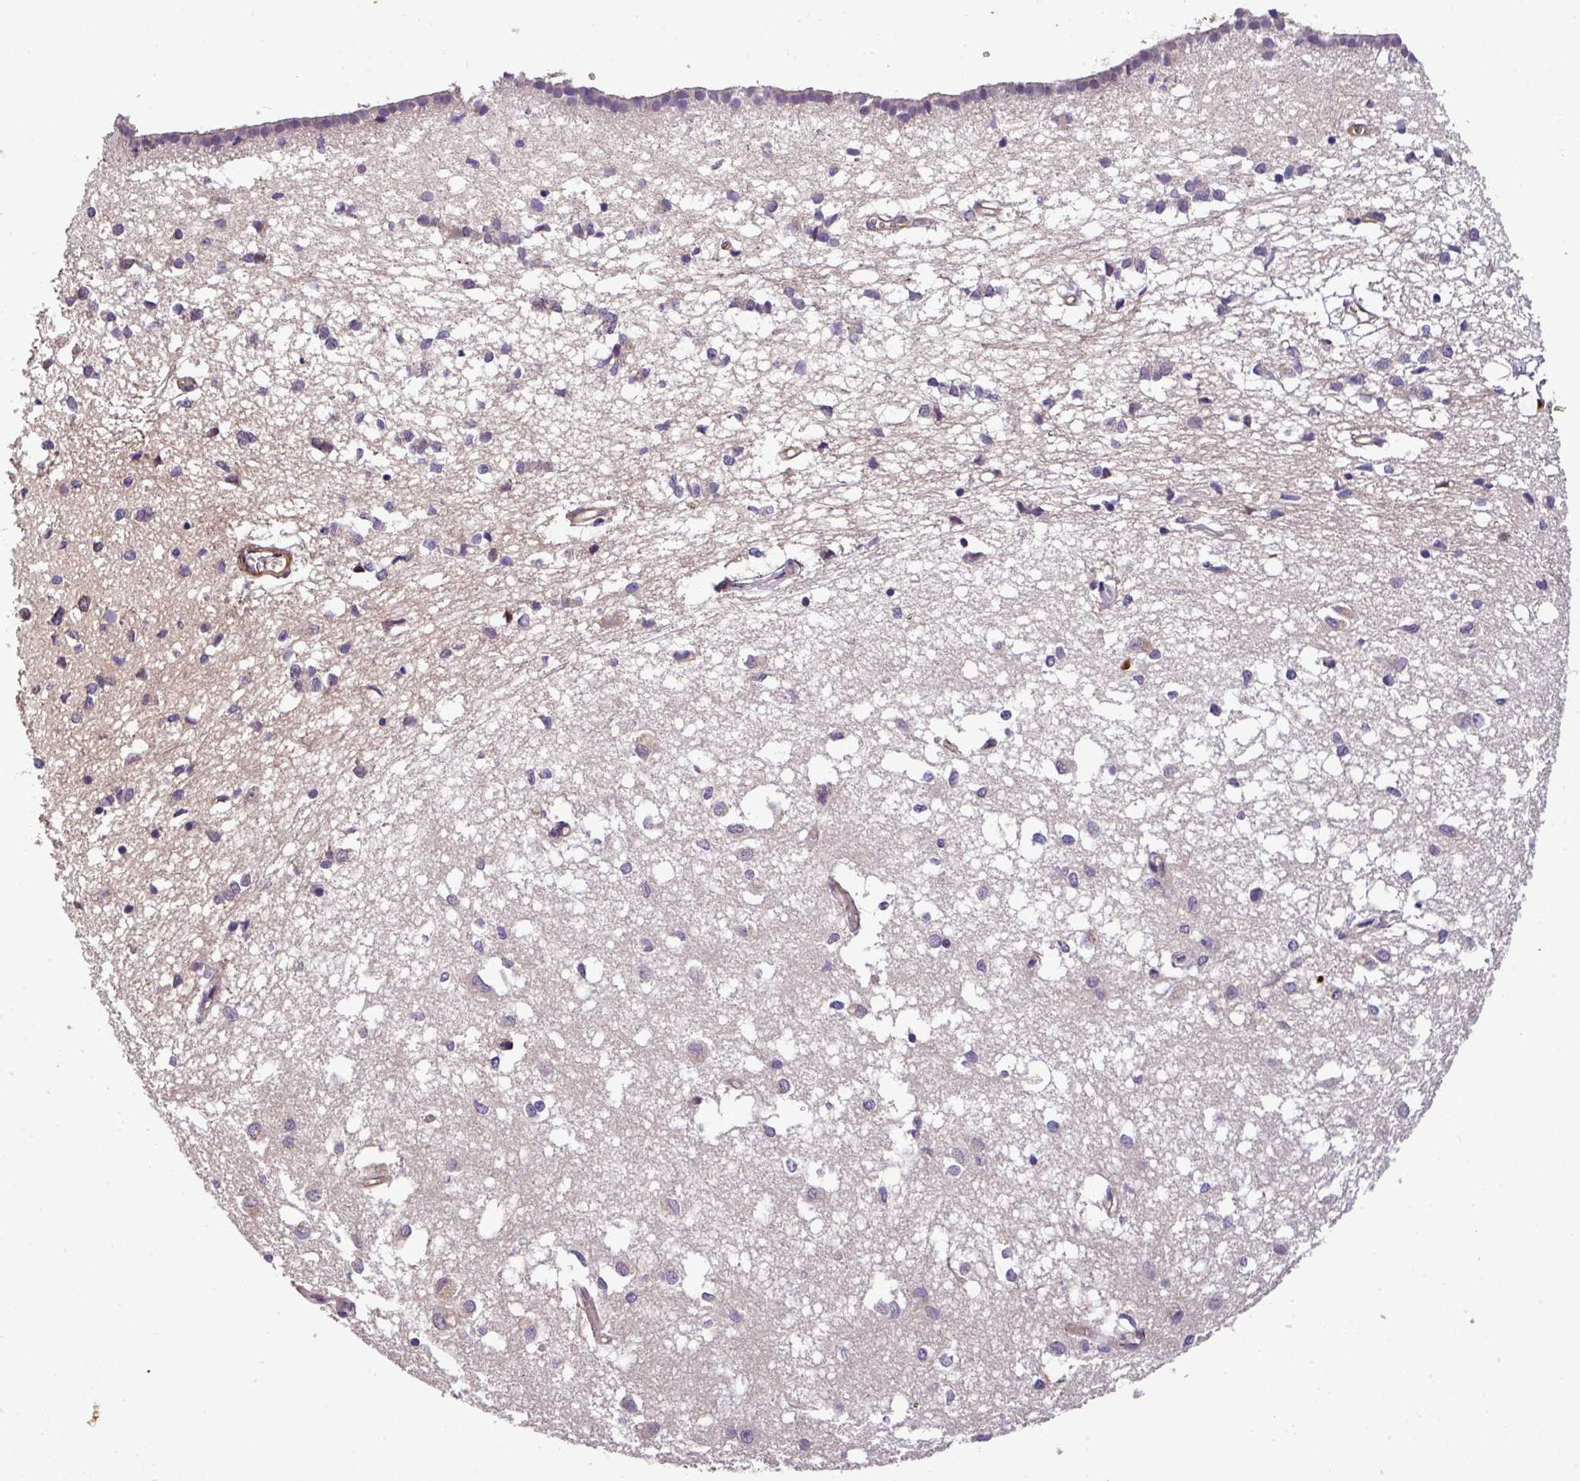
{"staining": {"intensity": "moderate", "quantity": "25%-75%", "location": "cytoplasmic/membranous"}, "tissue": "caudate", "cell_type": "Glial cells", "image_type": "normal", "snomed": [{"axis": "morphology", "description": "Normal tissue, NOS"}, {"axis": "topography", "description": "Lateral ventricle wall"}], "caption": "DAB (3,3'-diaminobenzidine) immunohistochemical staining of normal caudate reveals moderate cytoplasmic/membranous protein staining in about 25%-75% of glial cells.", "gene": "CASS4", "patient": {"sex": "male", "age": 70}}